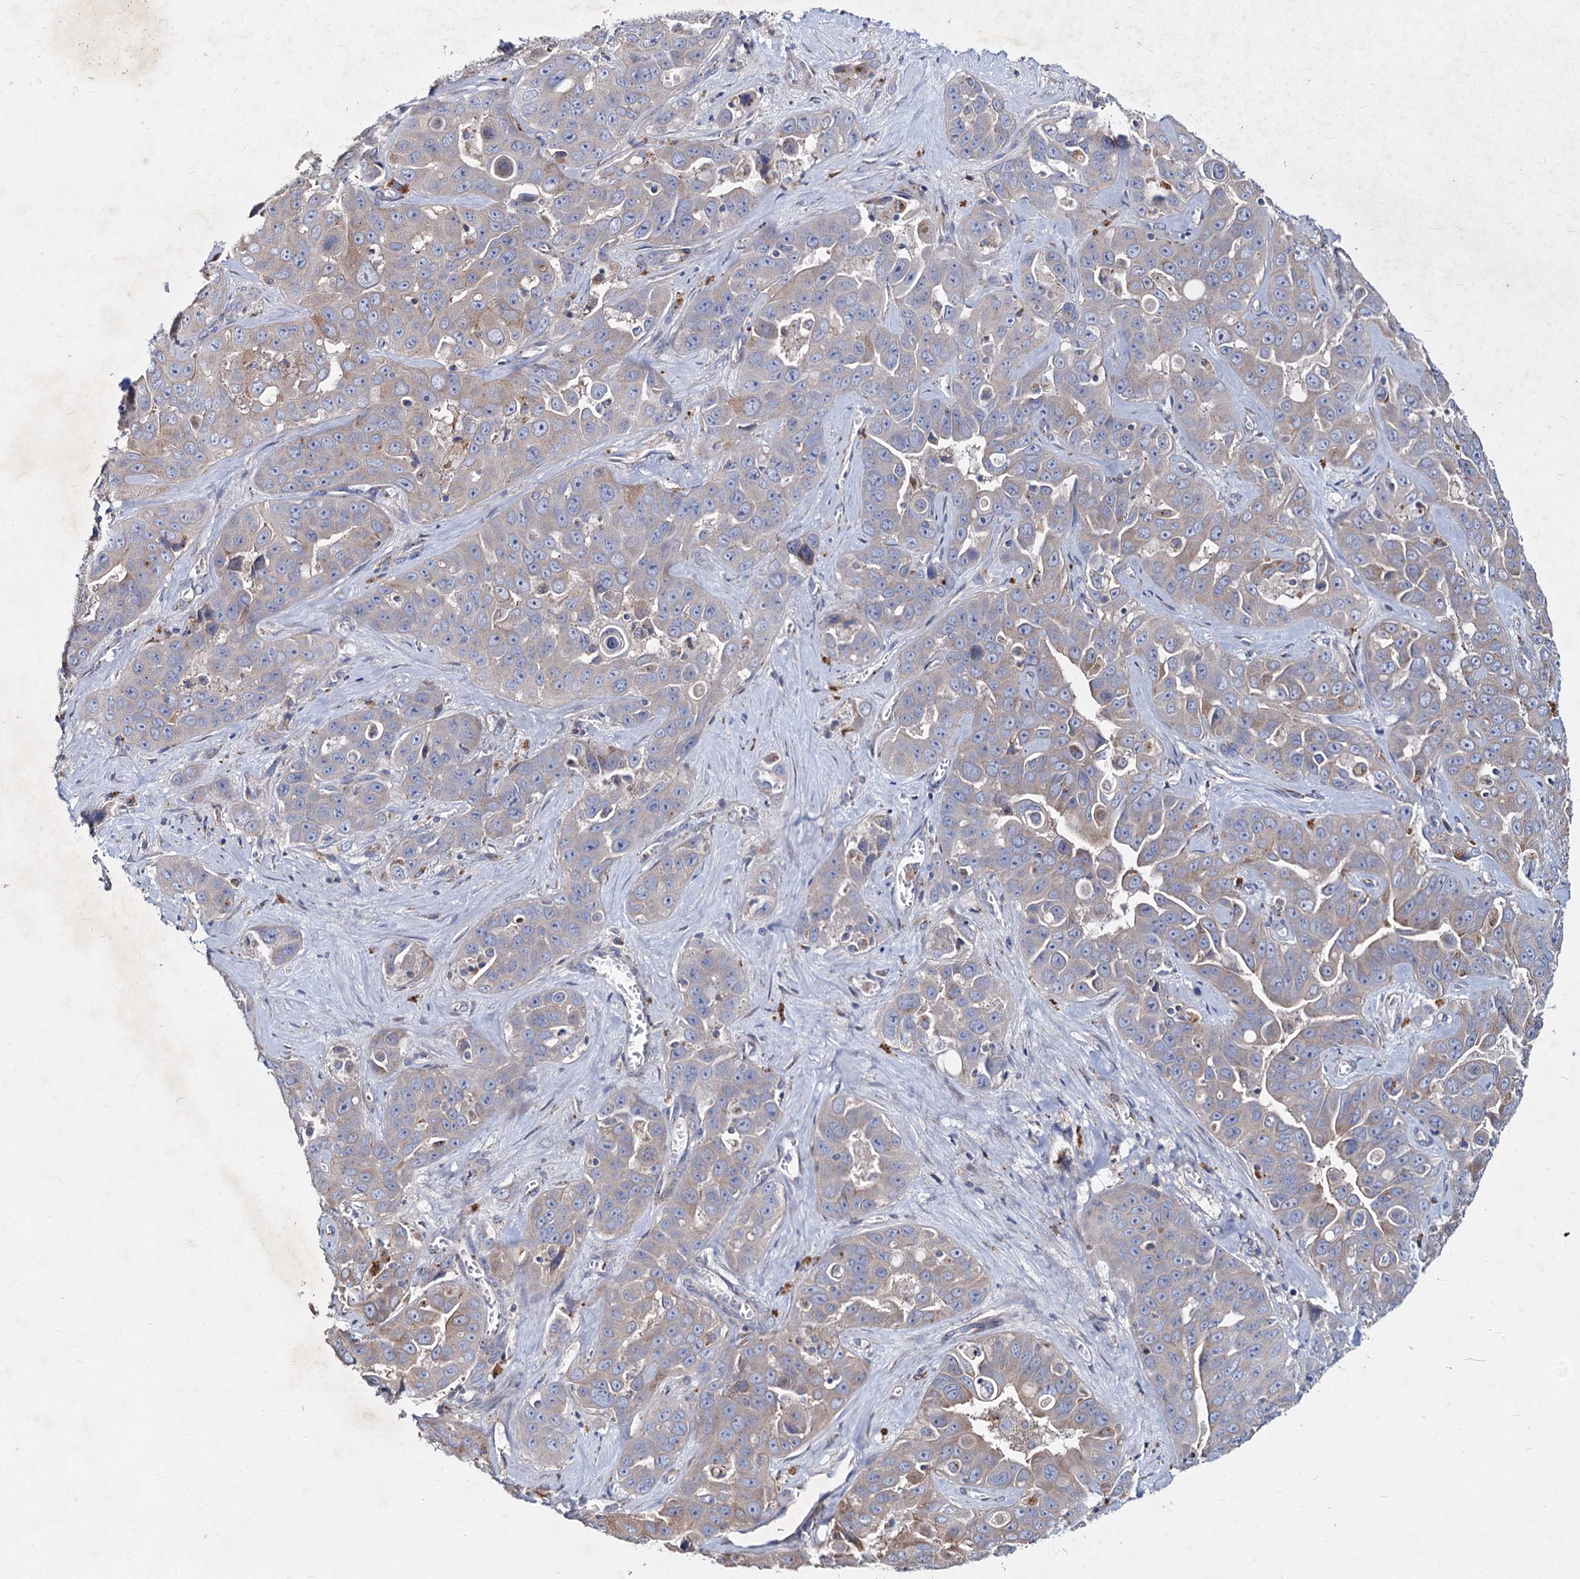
{"staining": {"intensity": "negative", "quantity": "none", "location": "none"}, "tissue": "liver cancer", "cell_type": "Tumor cells", "image_type": "cancer", "snomed": [{"axis": "morphology", "description": "Cholangiocarcinoma"}, {"axis": "topography", "description": "Liver"}], "caption": "The micrograph reveals no staining of tumor cells in liver cancer.", "gene": "AGBL4", "patient": {"sex": "female", "age": 52}}